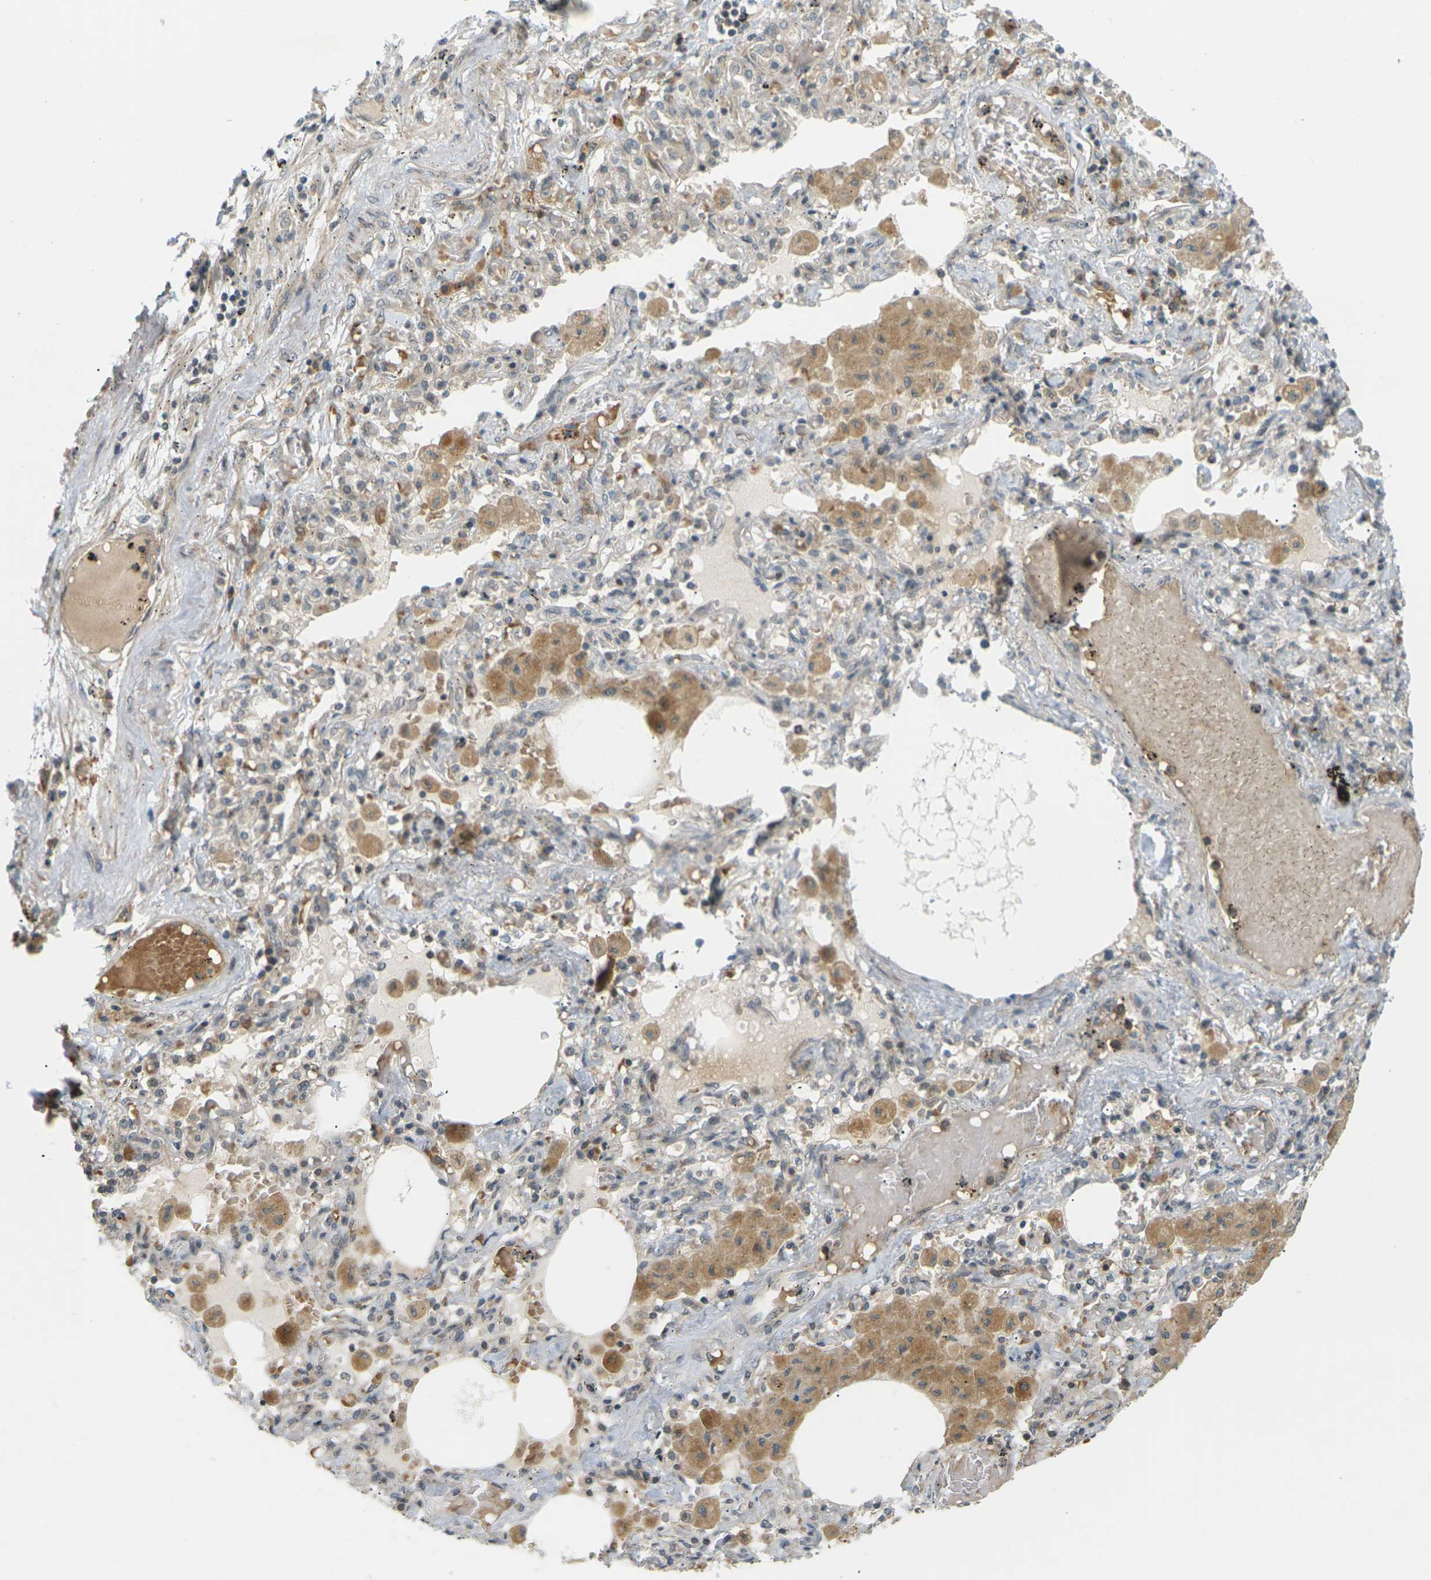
{"staining": {"intensity": "weak", "quantity": ">75%", "location": "cytoplasmic/membranous"}, "tissue": "lung cancer", "cell_type": "Tumor cells", "image_type": "cancer", "snomed": [{"axis": "morphology", "description": "Squamous cell carcinoma, NOS"}, {"axis": "topography", "description": "Lung"}], "caption": "Protein analysis of lung squamous cell carcinoma tissue shows weak cytoplasmic/membranous positivity in about >75% of tumor cells. Nuclei are stained in blue.", "gene": "SOCS6", "patient": {"sex": "female", "age": 47}}